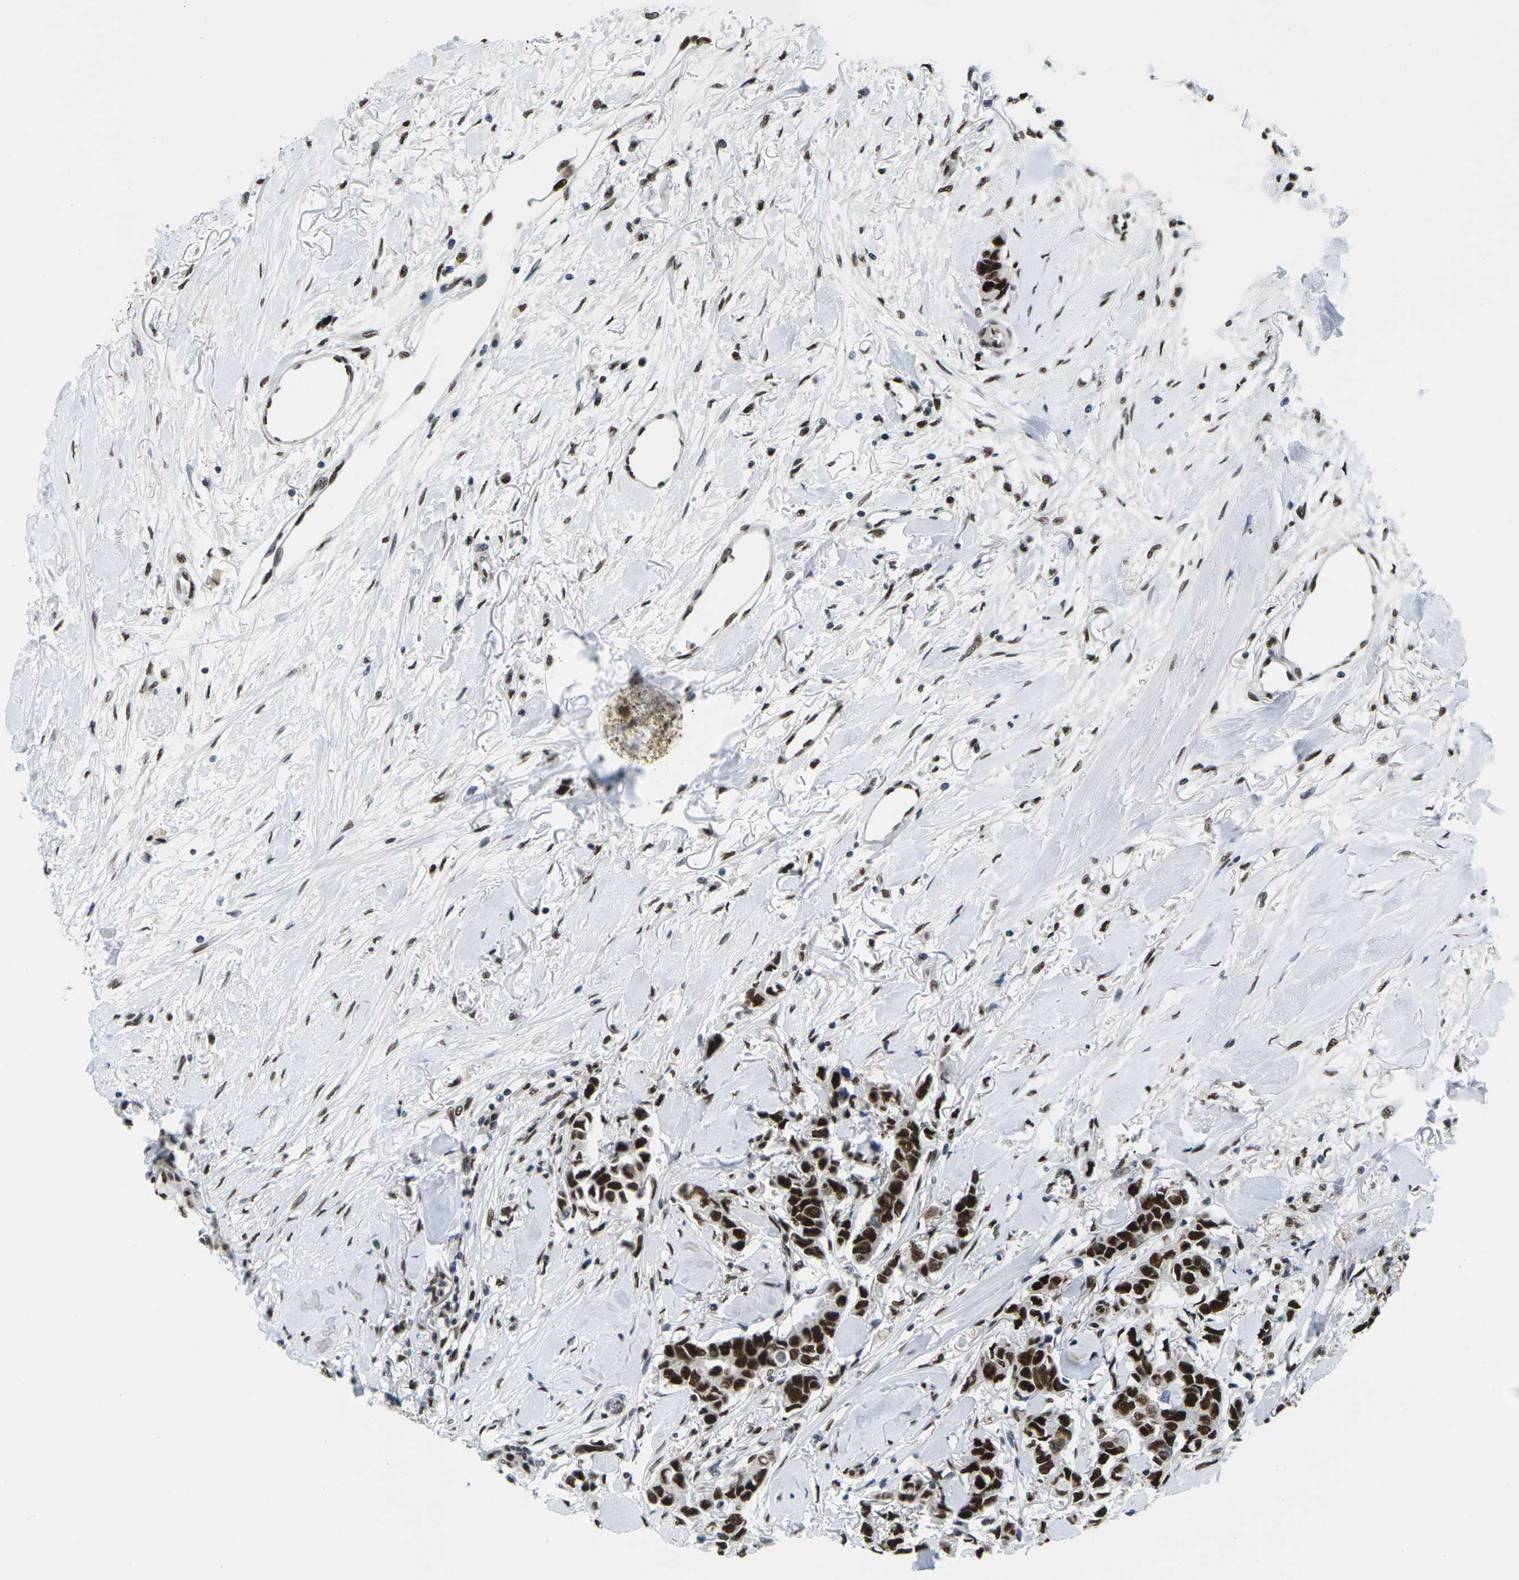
{"staining": {"intensity": "strong", "quantity": ">75%", "location": "nuclear"}, "tissue": "breast cancer", "cell_type": "Tumor cells", "image_type": "cancer", "snomed": [{"axis": "morphology", "description": "Duct carcinoma"}, {"axis": "topography", "description": "Breast"}], "caption": "The histopathology image displays staining of breast cancer, revealing strong nuclear protein staining (brown color) within tumor cells. The staining was performed using DAB to visualize the protein expression in brown, while the nuclei were stained in blue with hematoxylin (Magnification: 20x).", "gene": "PSME3", "patient": {"sex": "female", "age": 80}}